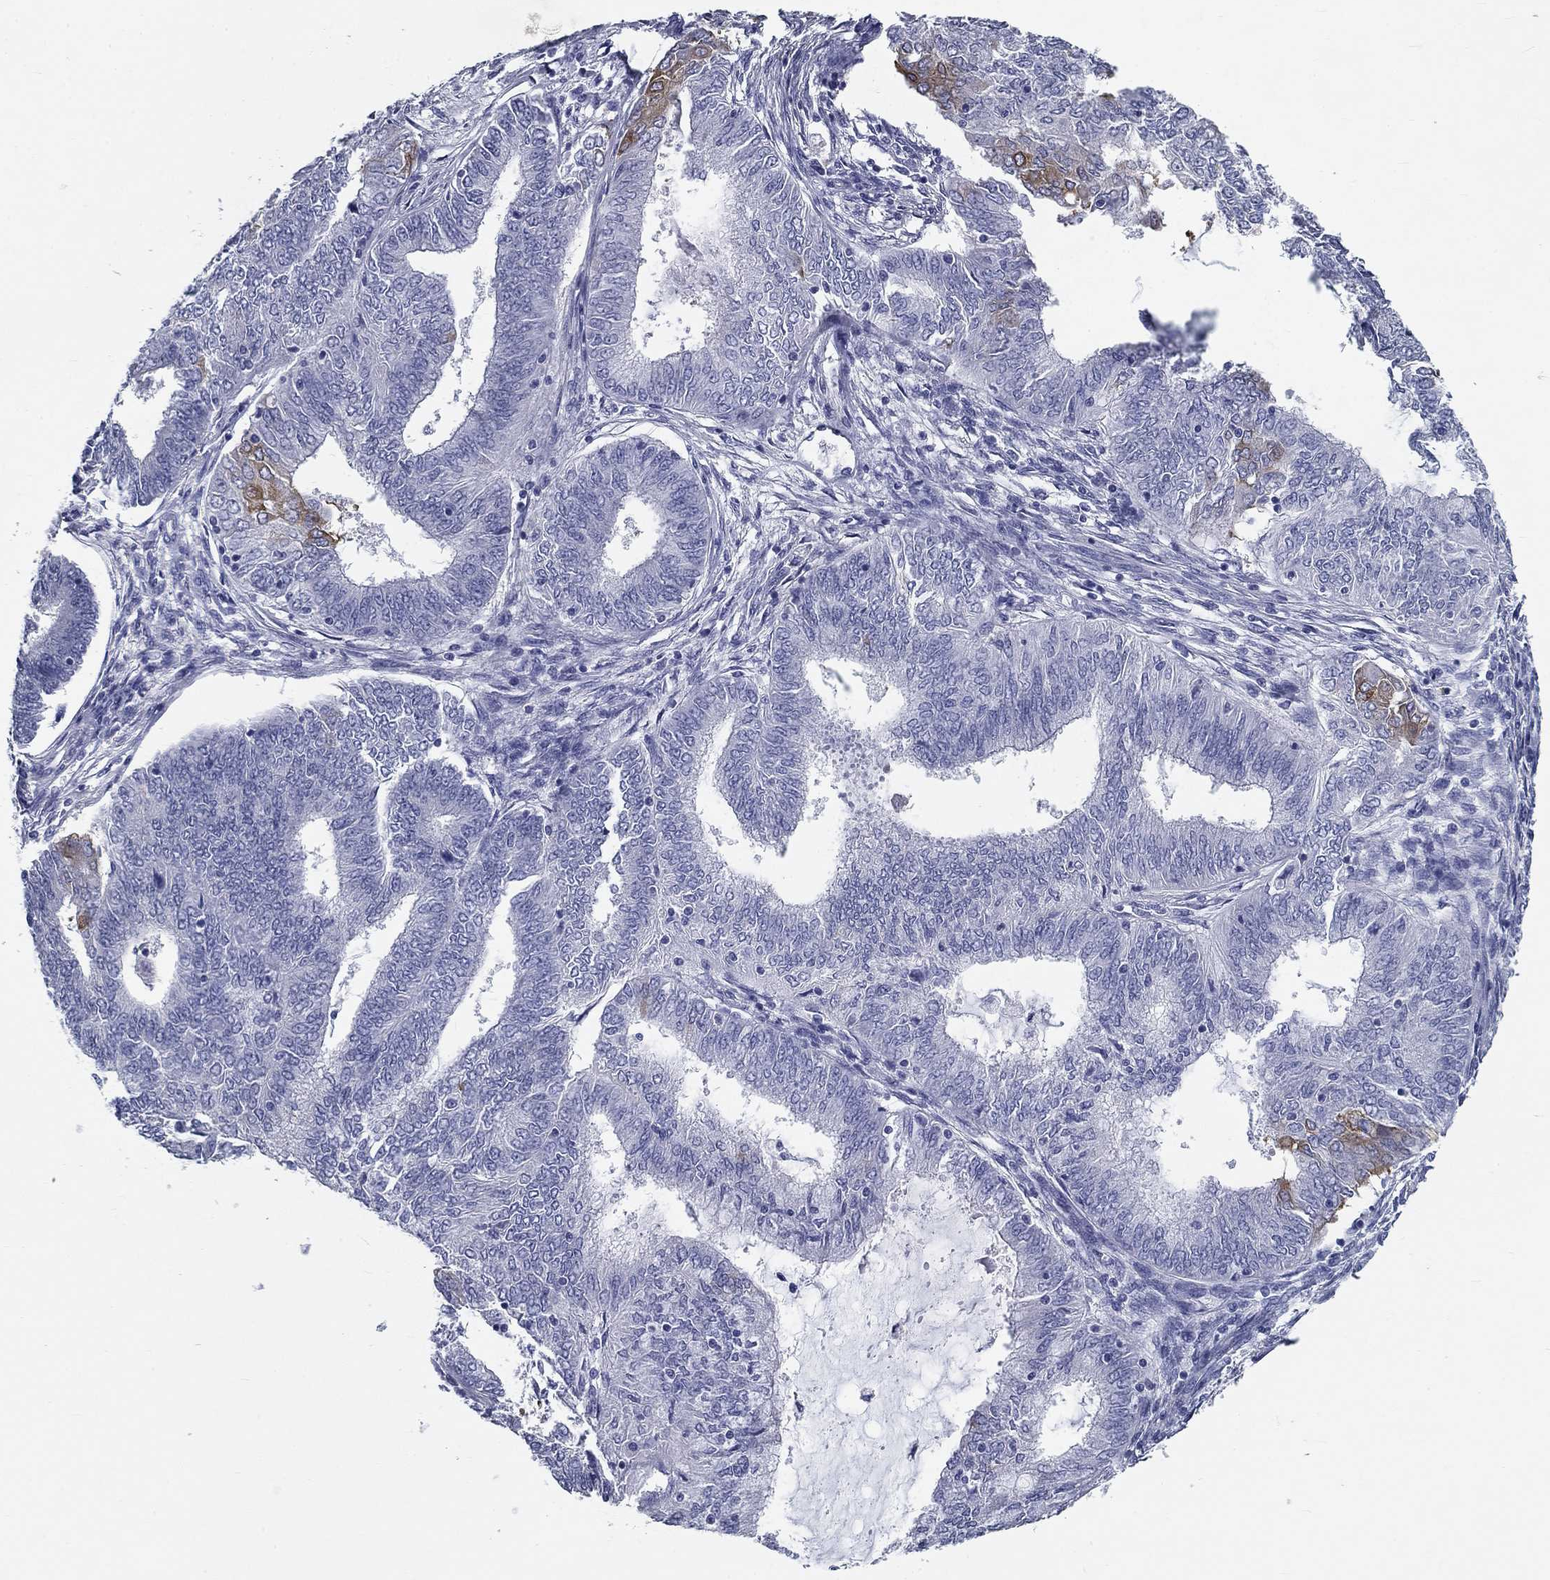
{"staining": {"intensity": "moderate", "quantity": "<25%", "location": "cytoplasmic/membranous"}, "tissue": "endometrial cancer", "cell_type": "Tumor cells", "image_type": "cancer", "snomed": [{"axis": "morphology", "description": "Adenocarcinoma, NOS"}, {"axis": "topography", "description": "Endometrium"}], "caption": "This is an image of immunohistochemistry (IHC) staining of endometrial adenocarcinoma, which shows moderate staining in the cytoplasmic/membranous of tumor cells.", "gene": "GALNTL5", "patient": {"sex": "female", "age": 62}}